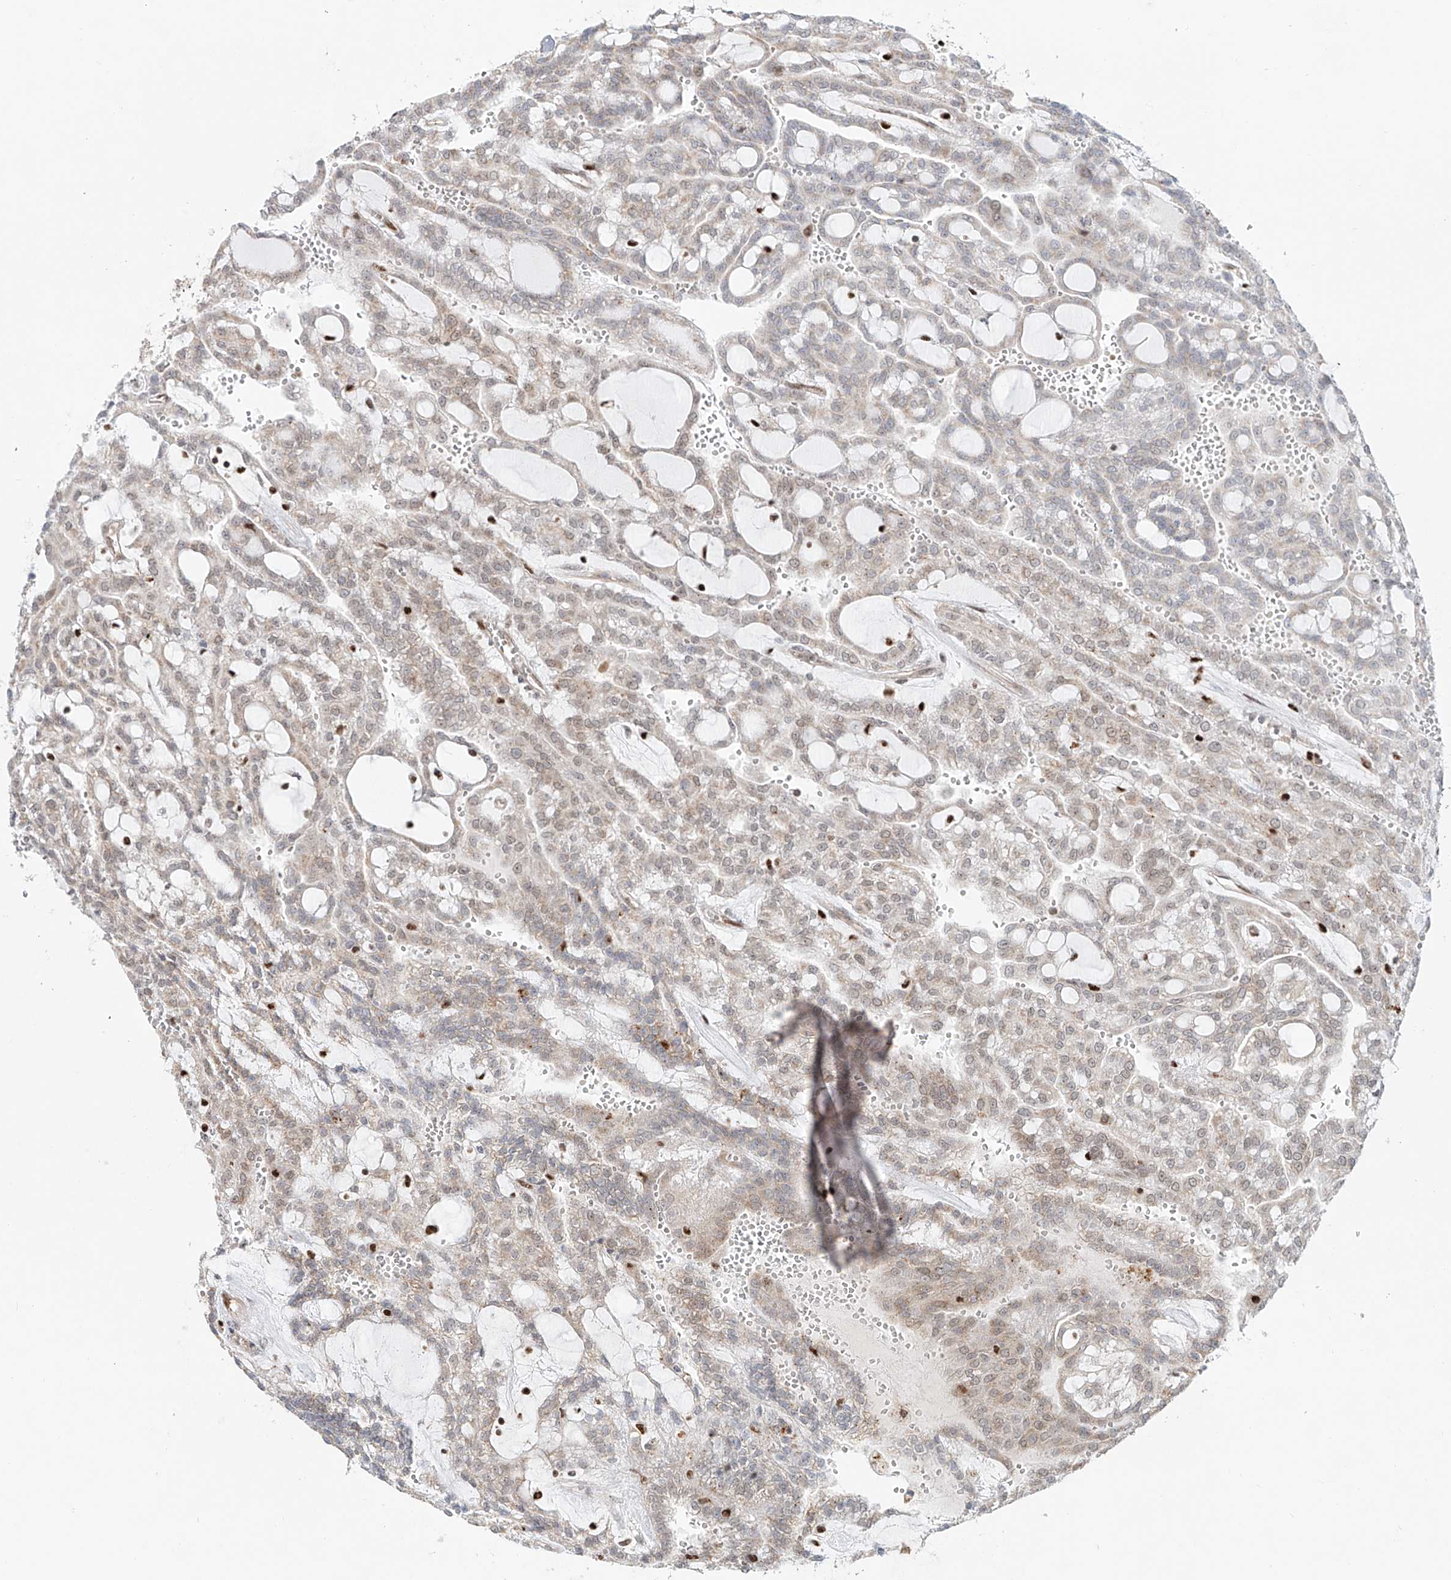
{"staining": {"intensity": "negative", "quantity": "none", "location": "none"}, "tissue": "renal cancer", "cell_type": "Tumor cells", "image_type": "cancer", "snomed": [{"axis": "morphology", "description": "Adenocarcinoma, NOS"}, {"axis": "topography", "description": "Kidney"}], "caption": "Renal cancer (adenocarcinoma) was stained to show a protein in brown. There is no significant staining in tumor cells.", "gene": "DZIP1L", "patient": {"sex": "male", "age": 63}}